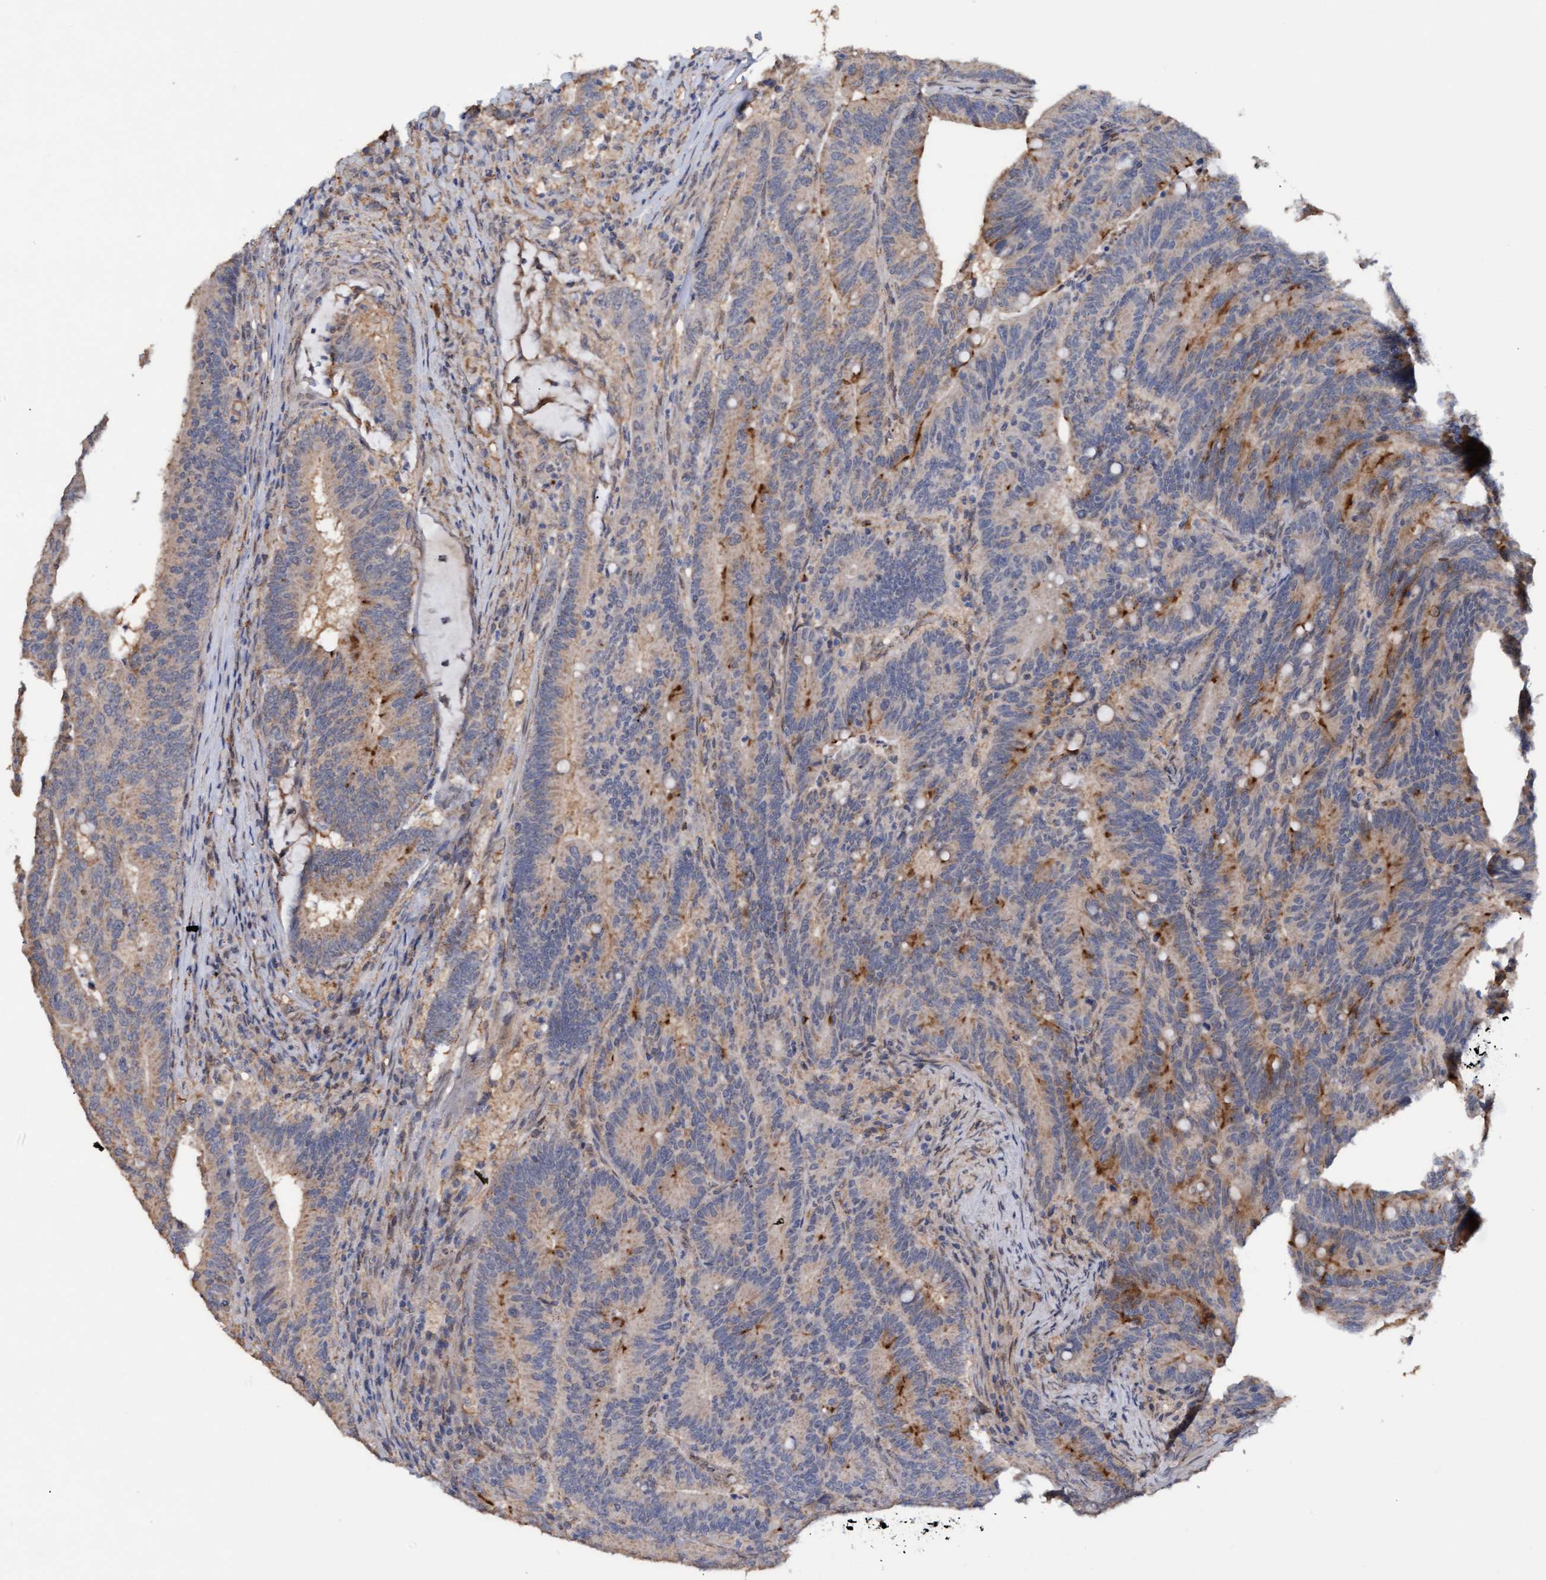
{"staining": {"intensity": "weak", "quantity": ">75%", "location": "cytoplasmic/membranous"}, "tissue": "colorectal cancer", "cell_type": "Tumor cells", "image_type": "cancer", "snomed": [{"axis": "morphology", "description": "Adenocarcinoma, NOS"}, {"axis": "topography", "description": "Colon"}], "caption": "Tumor cells display low levels of weak cytoplasmic/membranous expression in approximately >75% of cells in colorectal cancer (adenocarcinoma). (Stains: DAB in brown, nuclei in blue, Microscopy: brightfield microscopy at high magnification).", "gene": "MGLL", "patient": {"sex": "female", "age": 66}}